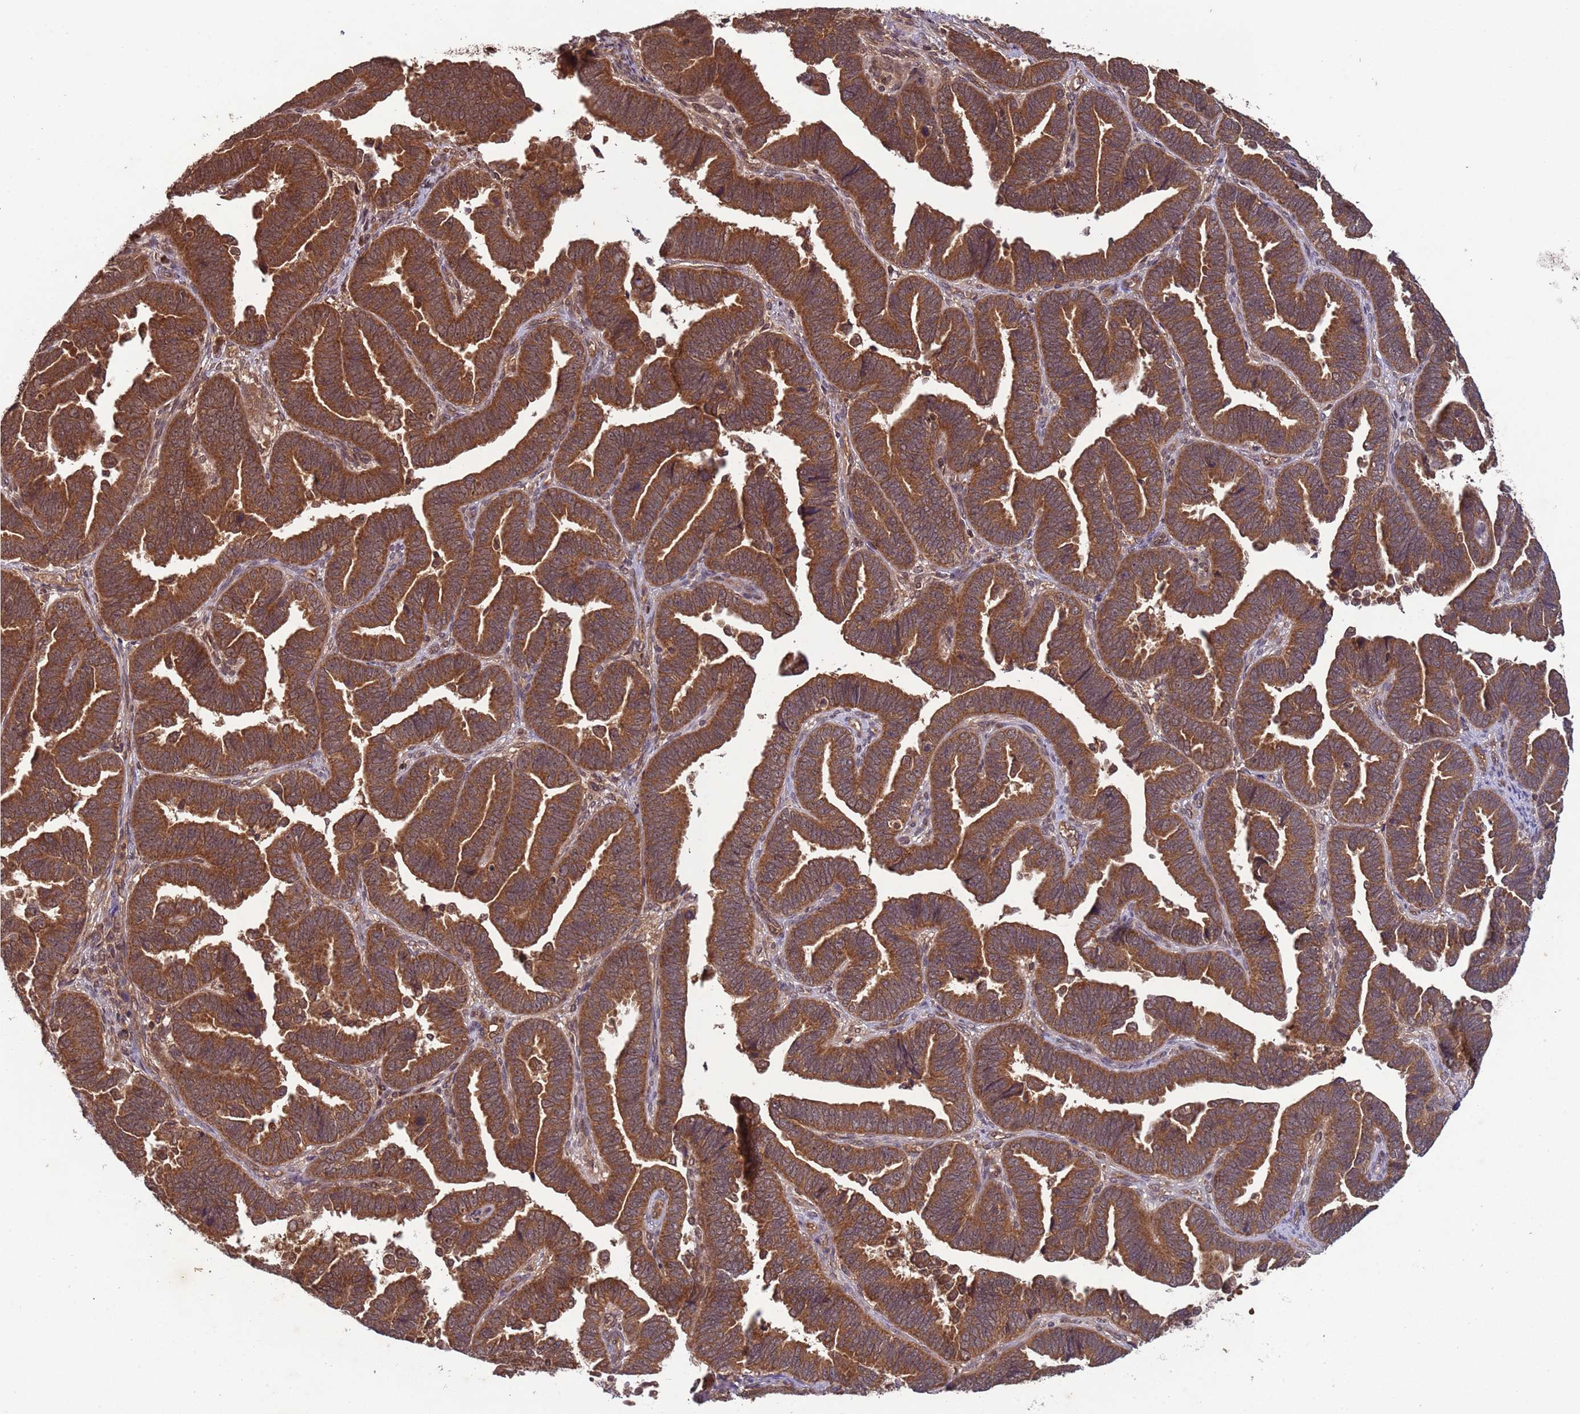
{"staining": {"intensity": "strong", "quantity": ">75%", "location": "cytoplasmic/membranous"}, "tissue": "endometrial cancer", "cell_type": "Tumor cells", "image_type": "cancer", "snomed": [{"axis": "morphology", "description": "Adenocarcinoma, NOS"}, {"axis": "topography", "description": "Endometrium"}], "caption": "There is high levels of strong cytoplasmic/membranous expression in tumor cells of endometrial cancer, as demonstrated by immunohistochemical staining (brown color).", "gene": "ERI1", "patient": {"sex": "female", "age": 75}}